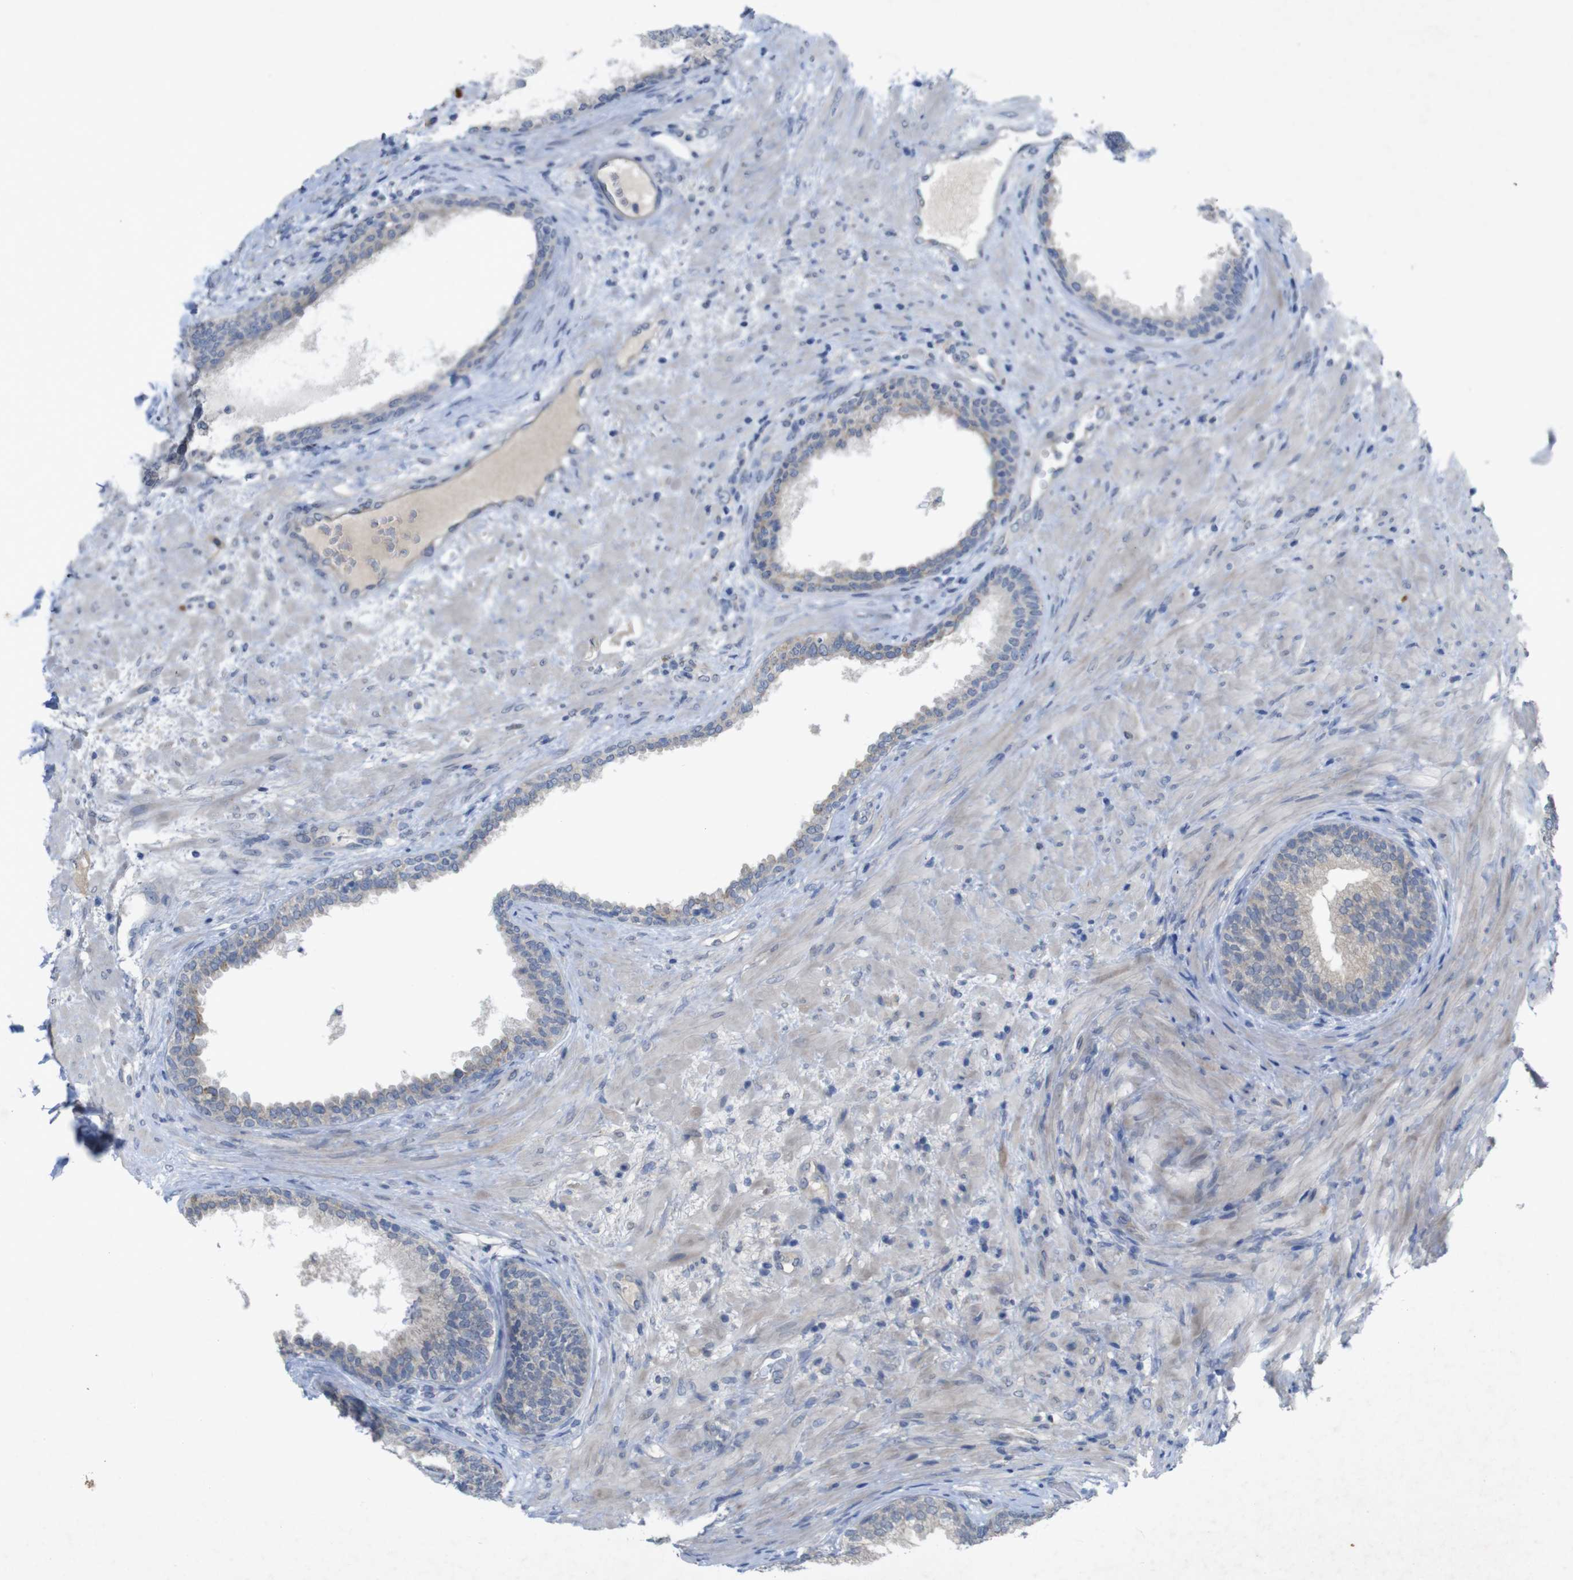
{"staining": {"intensity": "weak", "quantity": "25%-75%", "location": "cytoplasmic/membranous"}, "tissue": "prostate", "cell_type": "Glandular cells", "image_type": "normal", "snomed": [{"axis": "morphology", "description": "Normal tissue, NOS"}, {"axis": "topography", "description": "Prostate"}], "caption": "Immunohistochemical staining of benign human prostate exhibits weak cytoplasmic/membranous protein positivity in about 25%-75% of glandular cells. Immunohistochemistry stains the protein in brown and the nuclei are stained blue.", "gene": "BCAR3", "patient": {"sex": "male", "age": 76}}